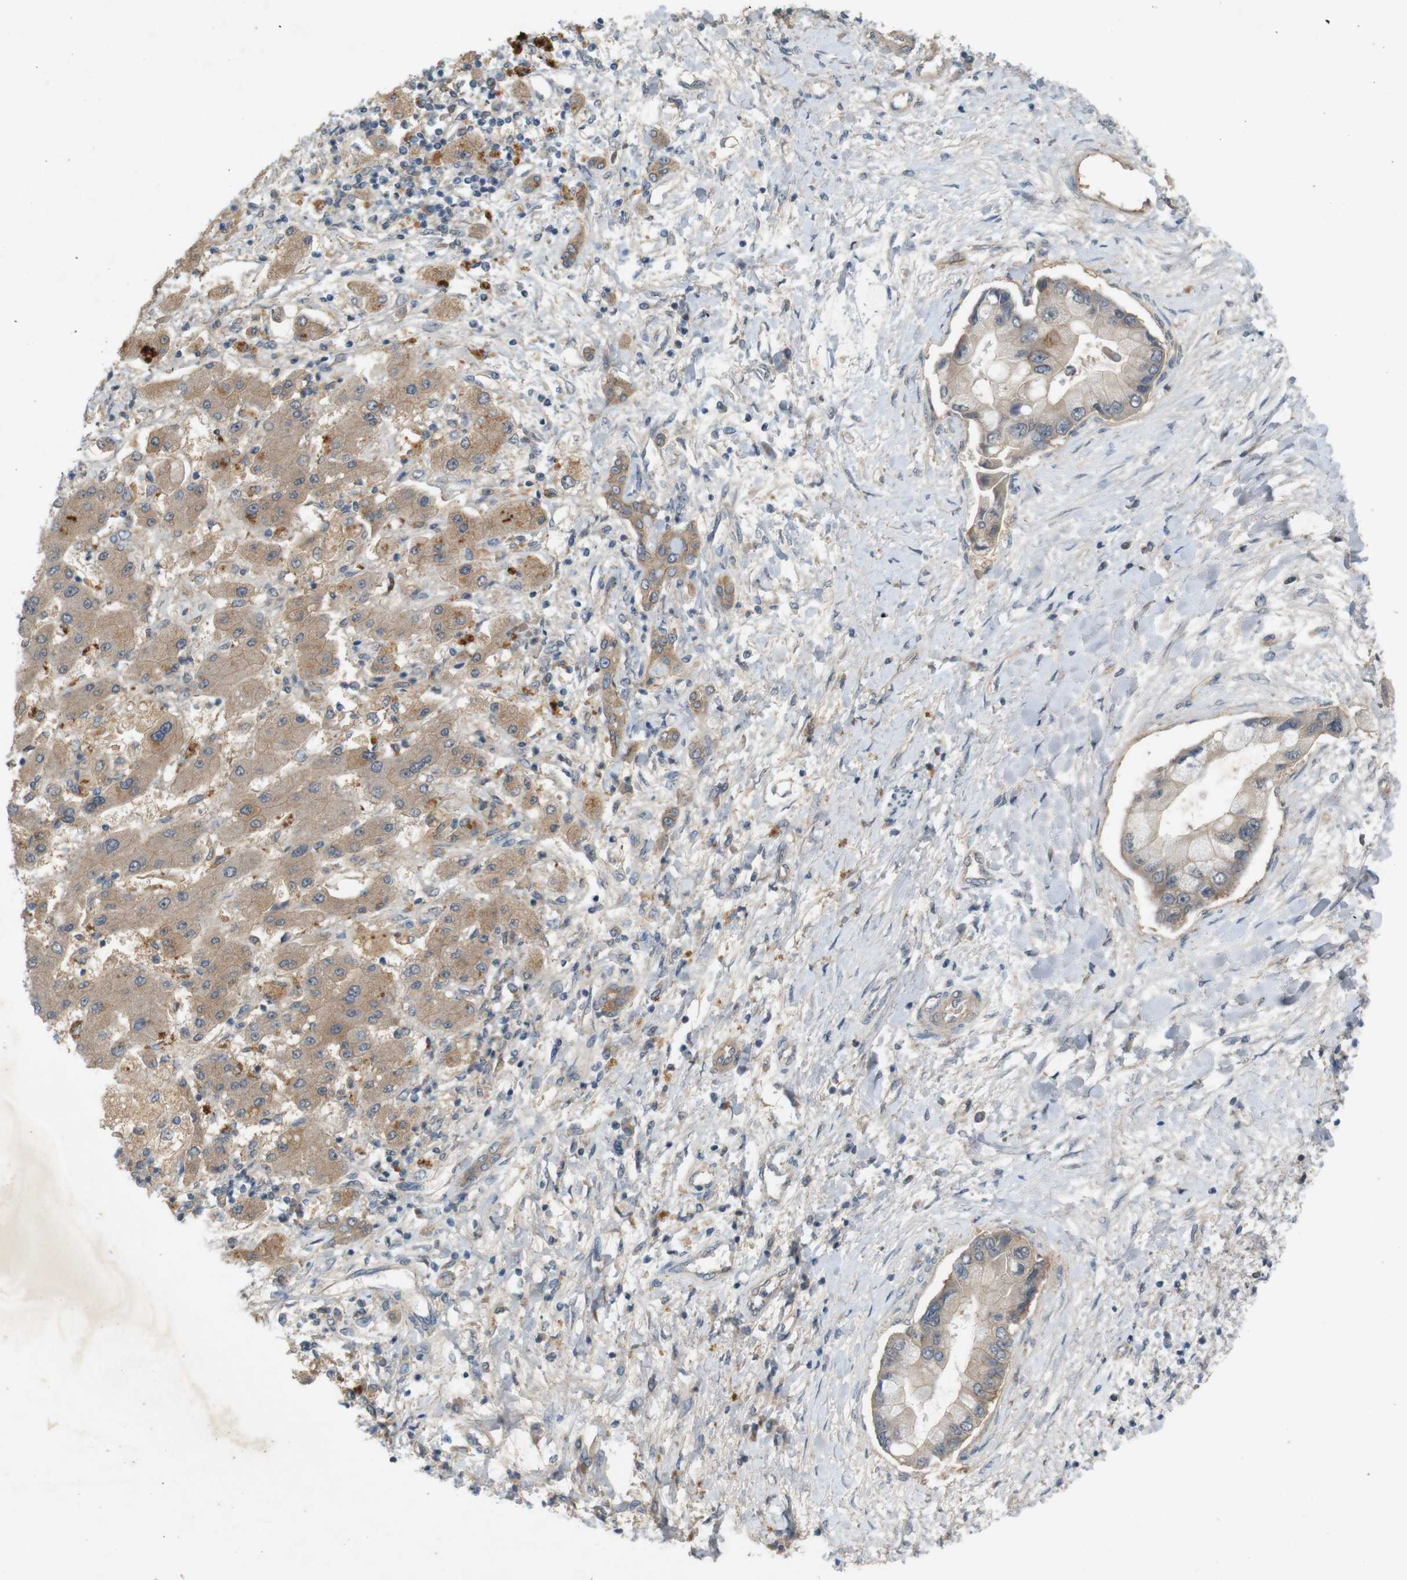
{"staining": {"intensity": "weak", "quantity": ">75%", "location": "cytoplasmic/membranous"}, "tissue": "liver cancer", "cell_type": "Tumor cells", "image_type": "cancer", "snomed": [{"axis": "morphology", "description": "Cholangiocarcinoma"}, {"axis": "topography", "description": "Liver"}], "caption": "Immunohistochemical staining of liver cancer (cholangiocarcinoma) shows weak cytoplasmic/membranous protein positivity in approximately >75% of tumor cells. The protein of interest is shown in brown color, while the nuclei are stained blue.", "gene": "PVR", "patient": {"sex": "male", "age": 50}}